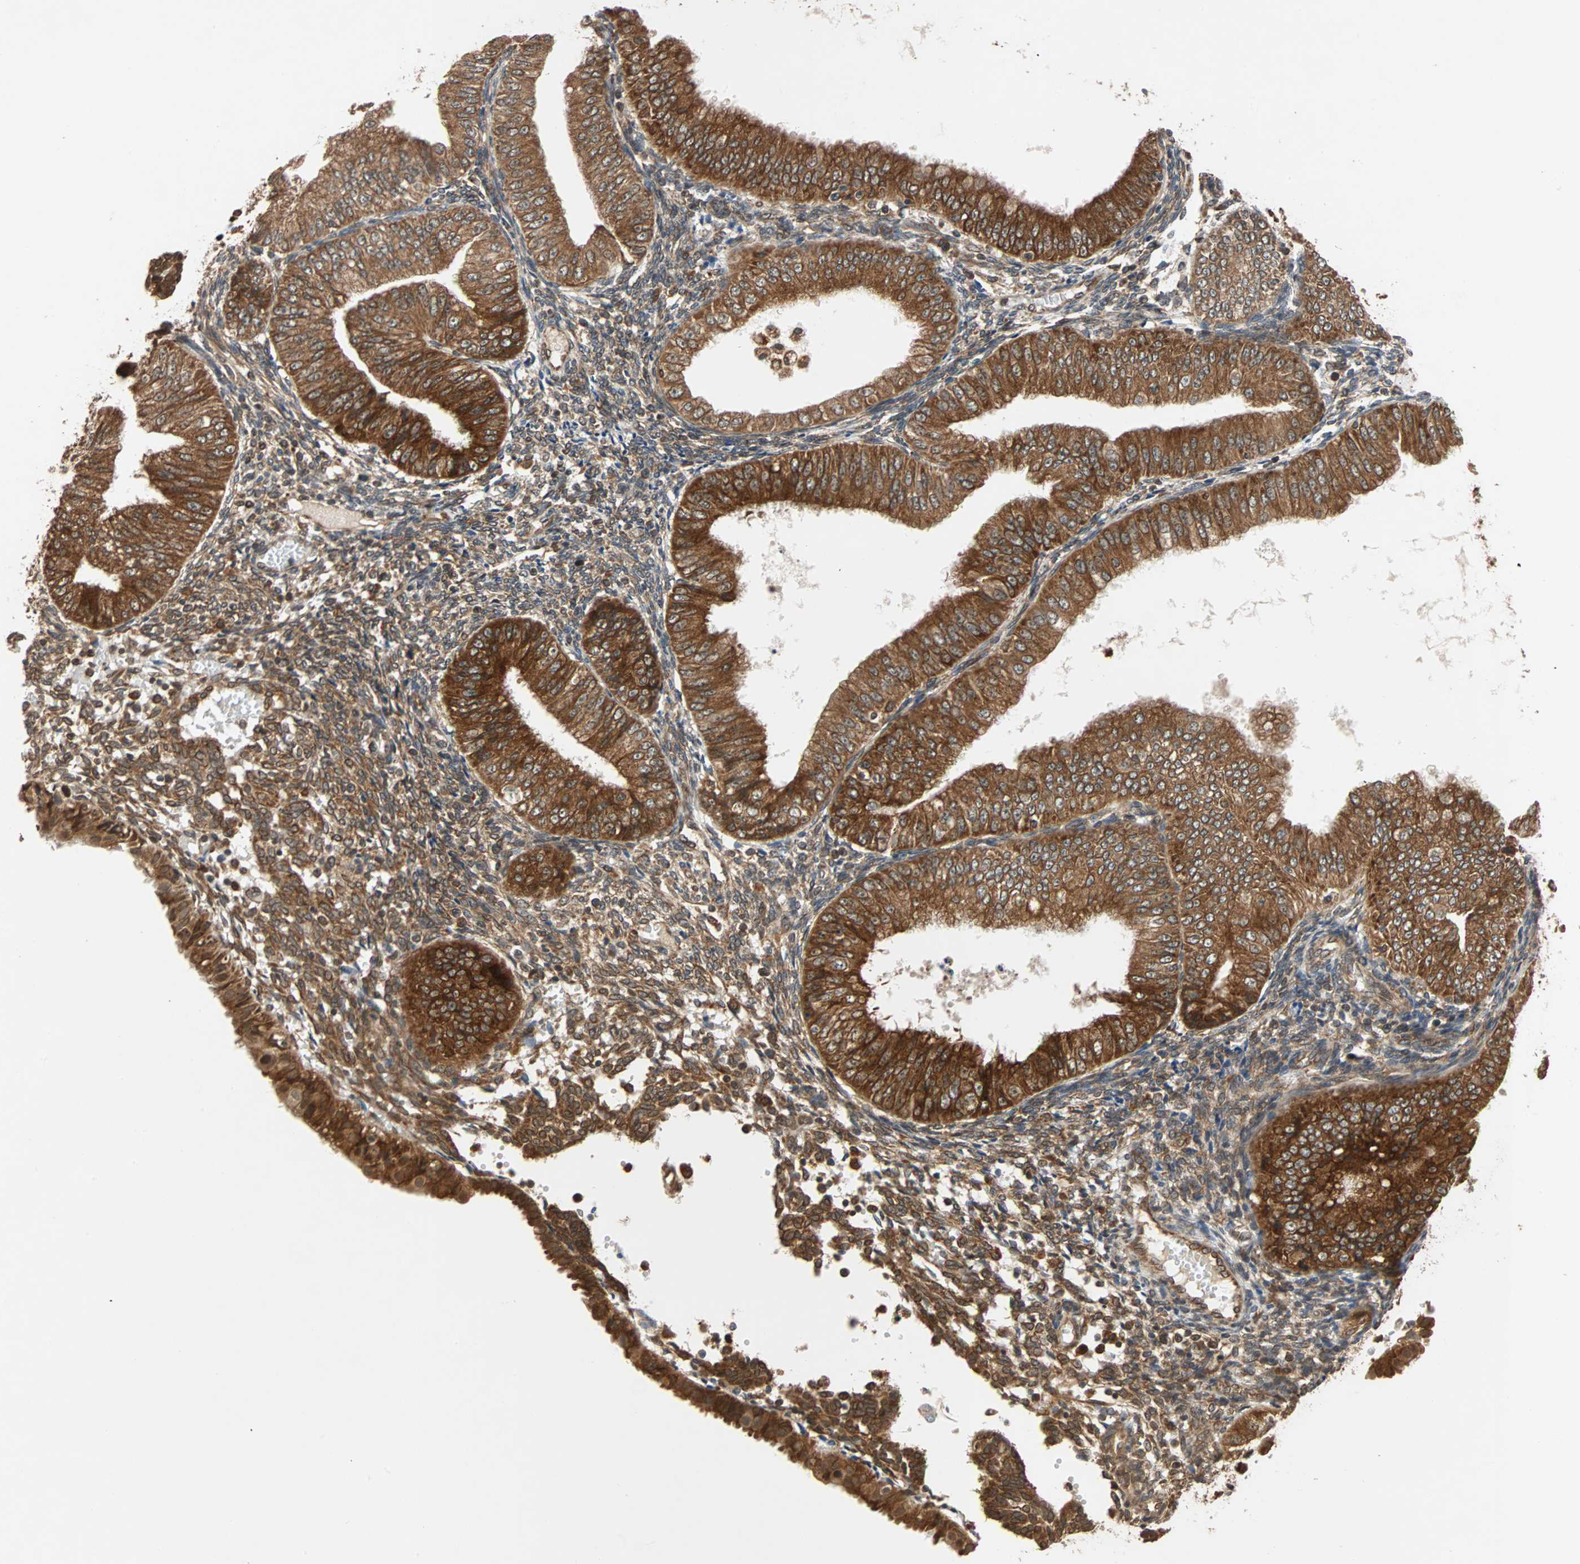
{"staining": {"intensity": "strong", "quantity": ">75%", "location": "cytoplasmic/membranous"}, "tissue": "endometrial cancer", "cell_type": "Tumor cells", "image_type": "cancer", "snomed": [{"axis": "morphology", "description": "Normal tissue, NOS"}, {"axis": "morphology", "description": "Adenocarcinoma, NOS"}, {"axis": "topography", "description": "Endometrium"}], "caption": "Immunohistochemical staining of human adenocarcinoma (endometrial) displays strong cytoplasmic/membranous protein staining in about >75% of tumor cells.", "gene": "AUP1", "patient": {"sex": "female", "age": 53}}